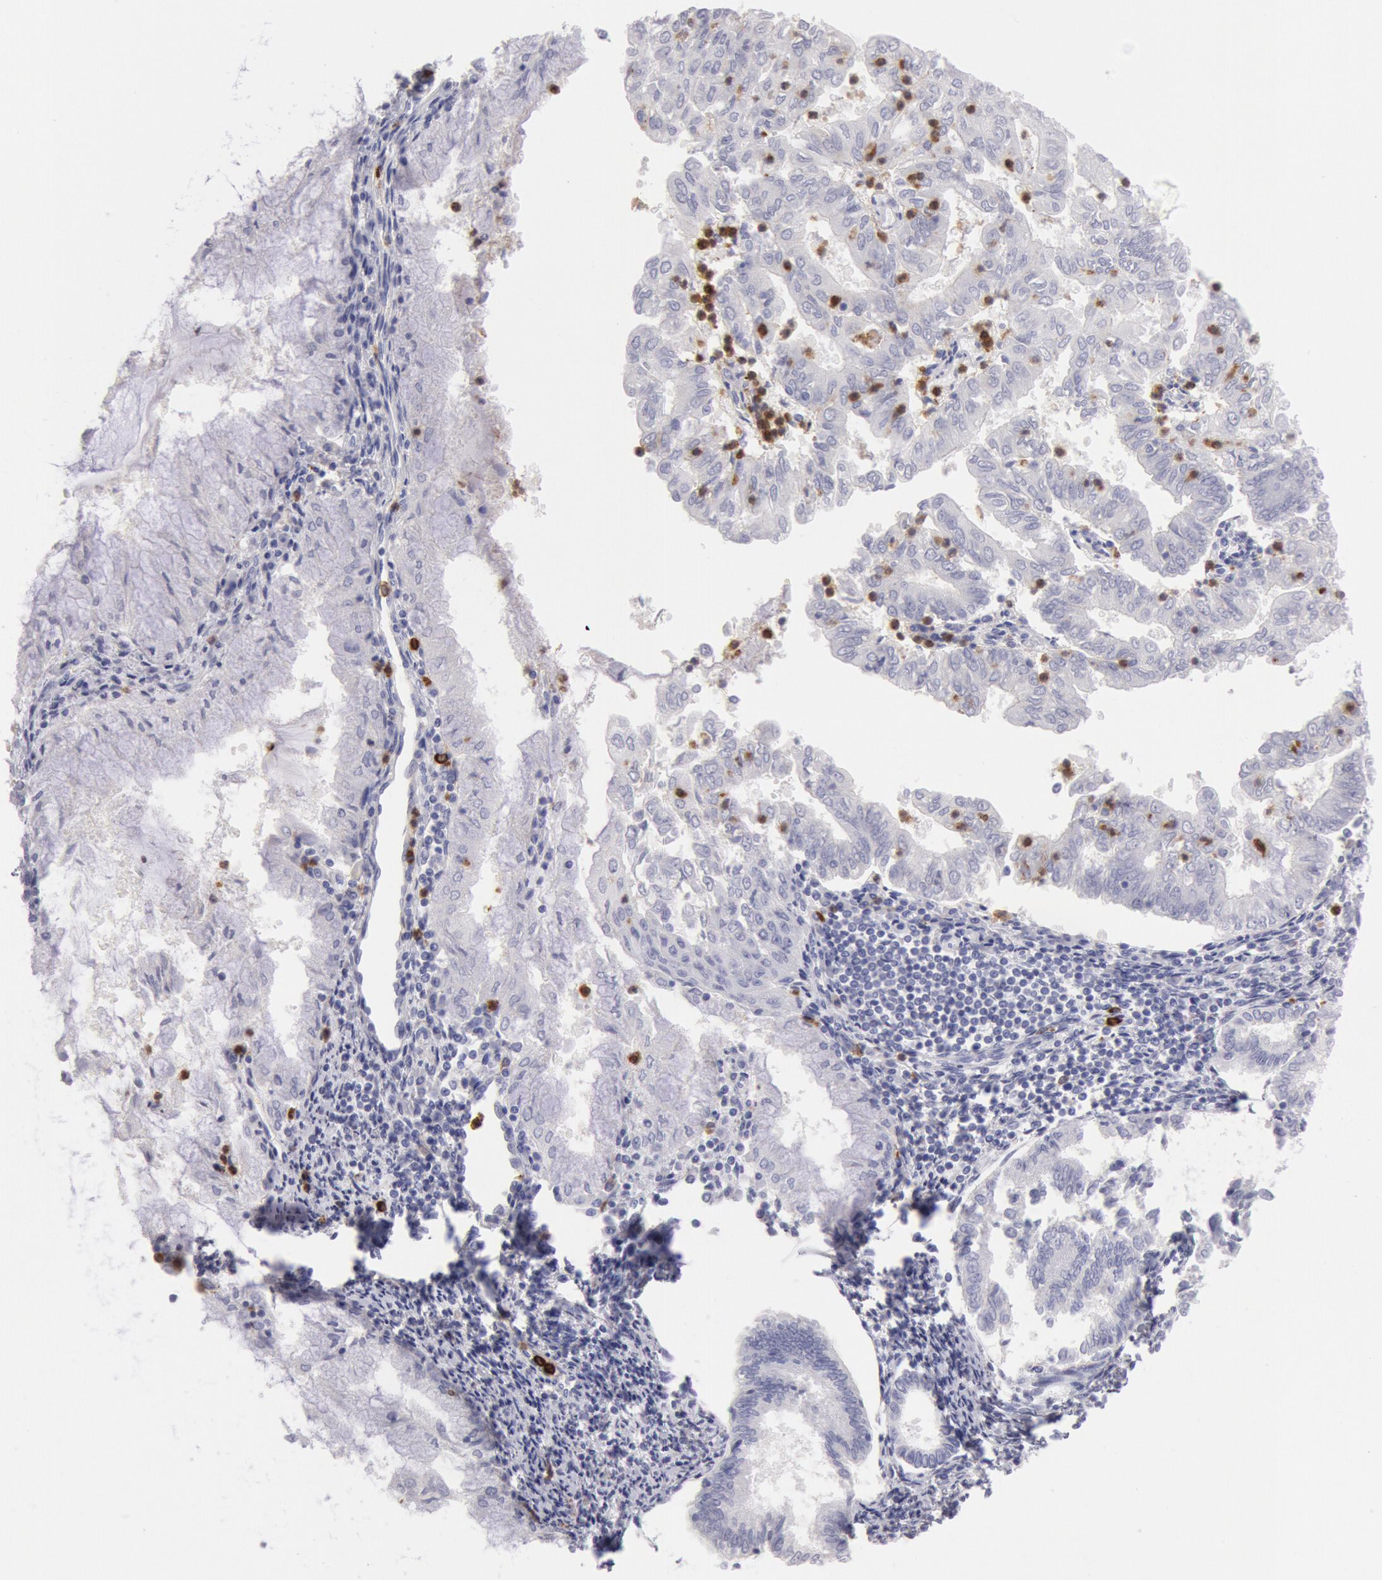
{"staining": {"intensity": "negative", "quantity": "none", "location": "none"}, "tissue": "endometrial cancer", "cell_type": "Tumor cells", "image_type": "cancer", "snomed": [{"axis": "morphology", "description": "Adenocarcinoma, NOS"}, {"axis": "topography", "description": "Endometrium"}], "caption": "This is a photomicrograph of IHC staining of endometrial adenocarcinoma, which shows no expression in tumor cells.", "gene": "FCN1", "patient": {"sex": "female", "age": 79}}